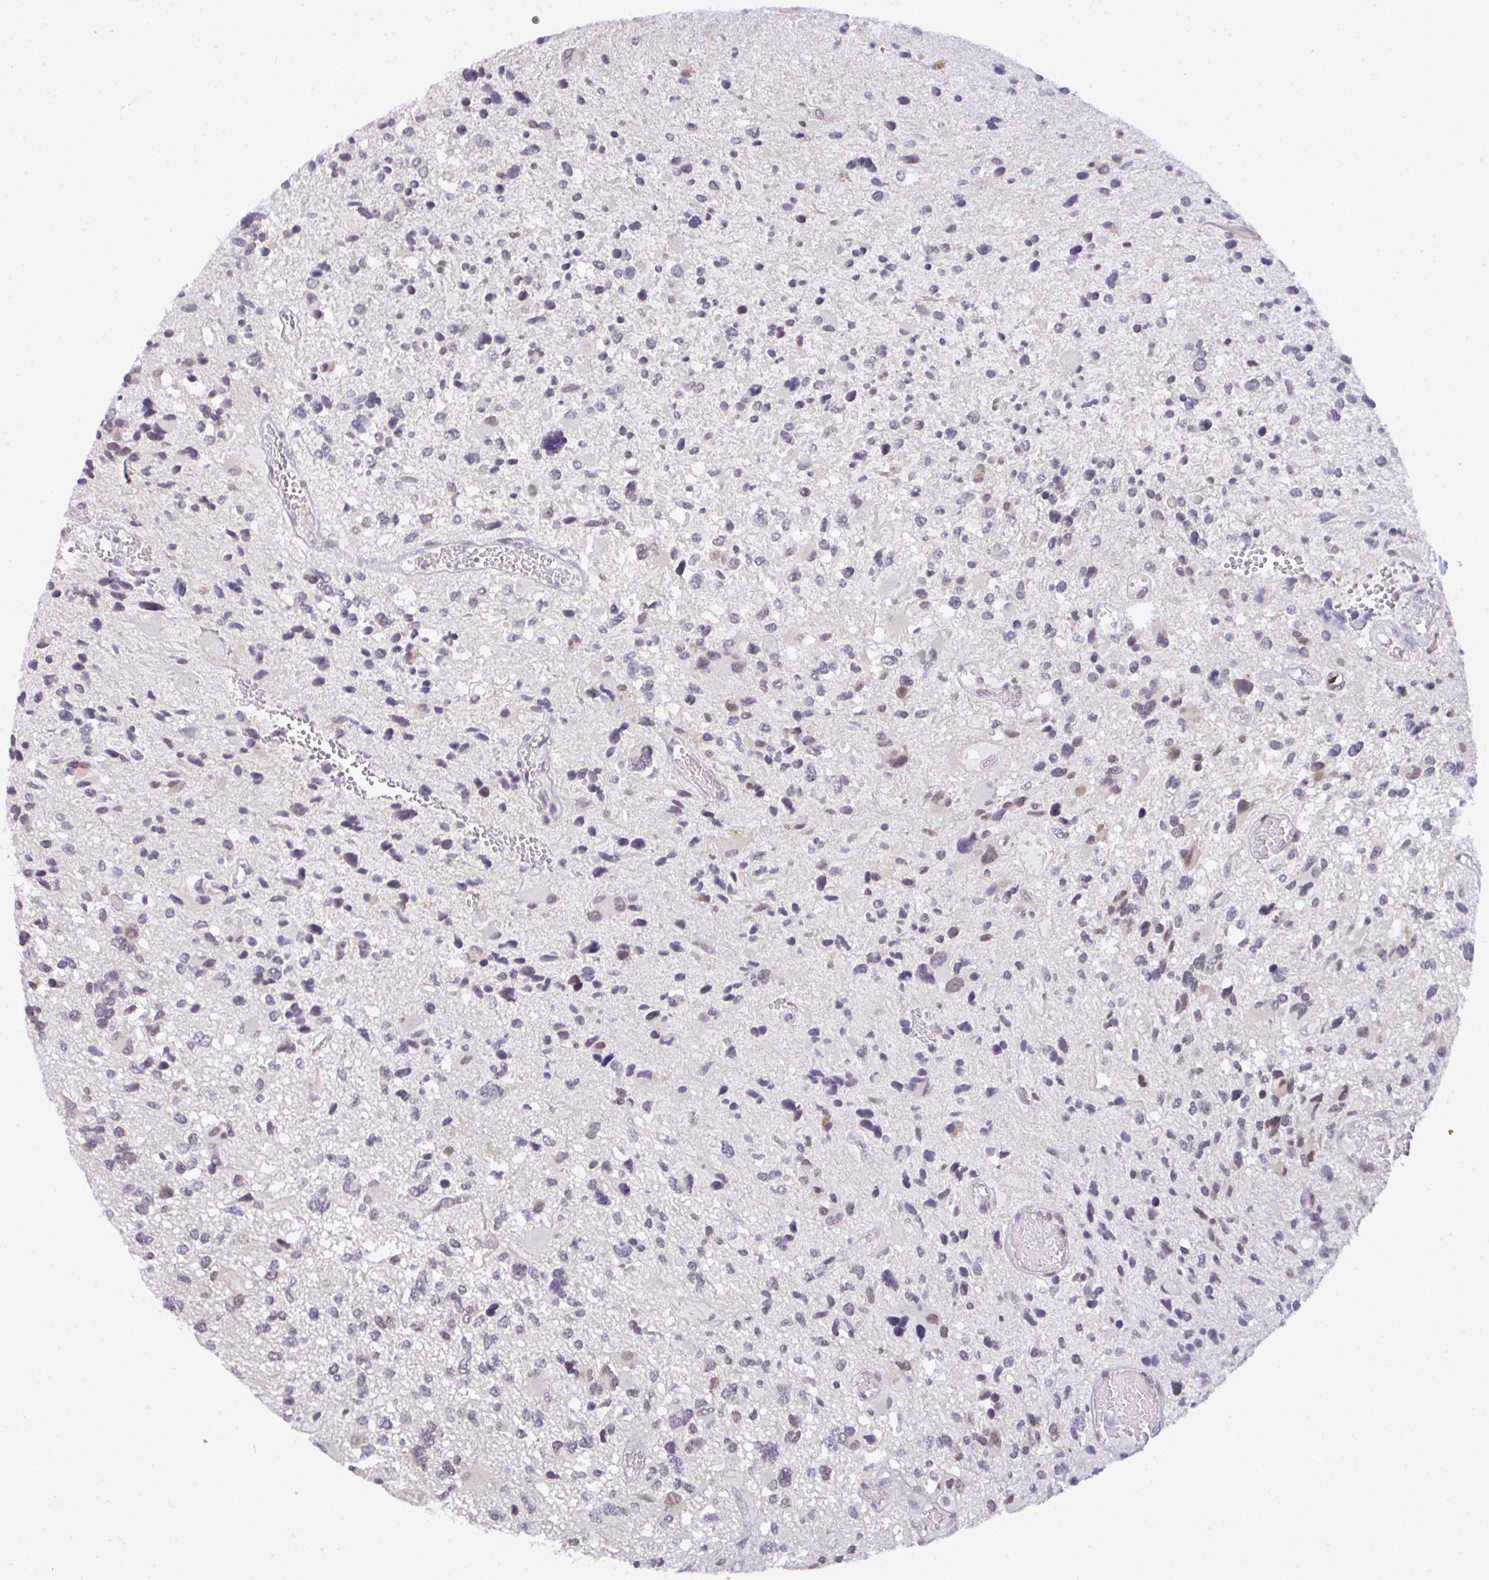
{"staining": {"intensity": "negative", "quantity": "none", "location": "none"}, "tissue": "glioma", "cell_type": "Tumor cells", "image_type": "cancer", "snomed": [{"axis": "morphology", "description": "Glioma, malignant, High grade"}, {"axis": "topography", "description": "Brain"}], "caption": "Glioma was stained to show a protein in brown. There is no significant staining in tumor cells.", "gene": "ATF1", "patient": {"sex": "female", "age": 11}}